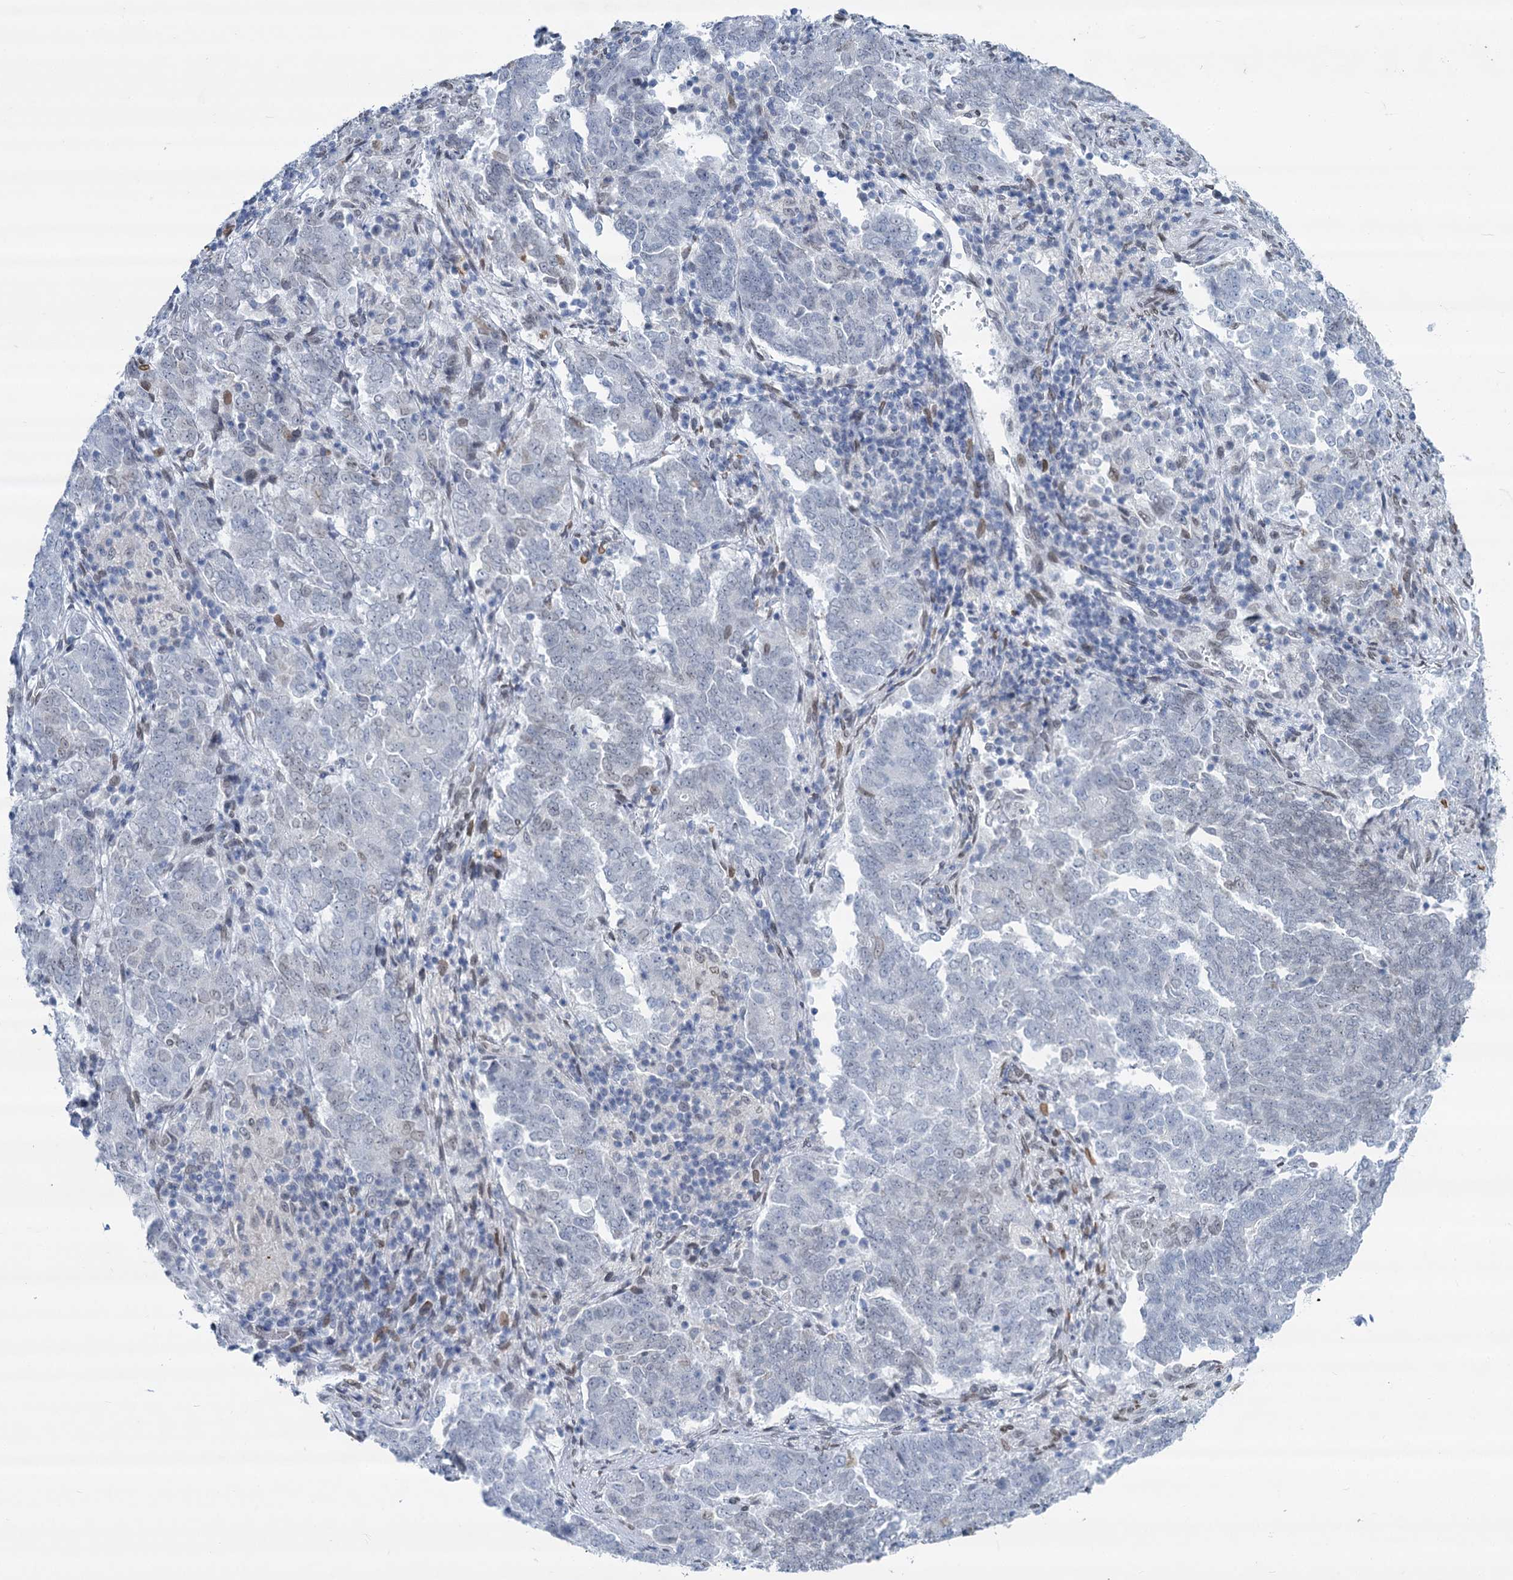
{"staining": {"intensity": "weak", "quantity": "<25%", "location": "nuclear"}, "tissue": "endometrial cancer", "cell_type": "Tumor cells", "image_type": "cancer", "snomed": [{"axis": "morphology", "description": "Adenocarcinoma, NOS"}, {"axis": "topography", "description": "Endometrium"}], "caption": "This is an immunohistochemistry (IHC) photomicrograph of endometrial cancer (adenocarcinoma). There is no expression in tumor cells.", "gene": "PRSS35", "patient": {"sex": "female", "age": 80}}